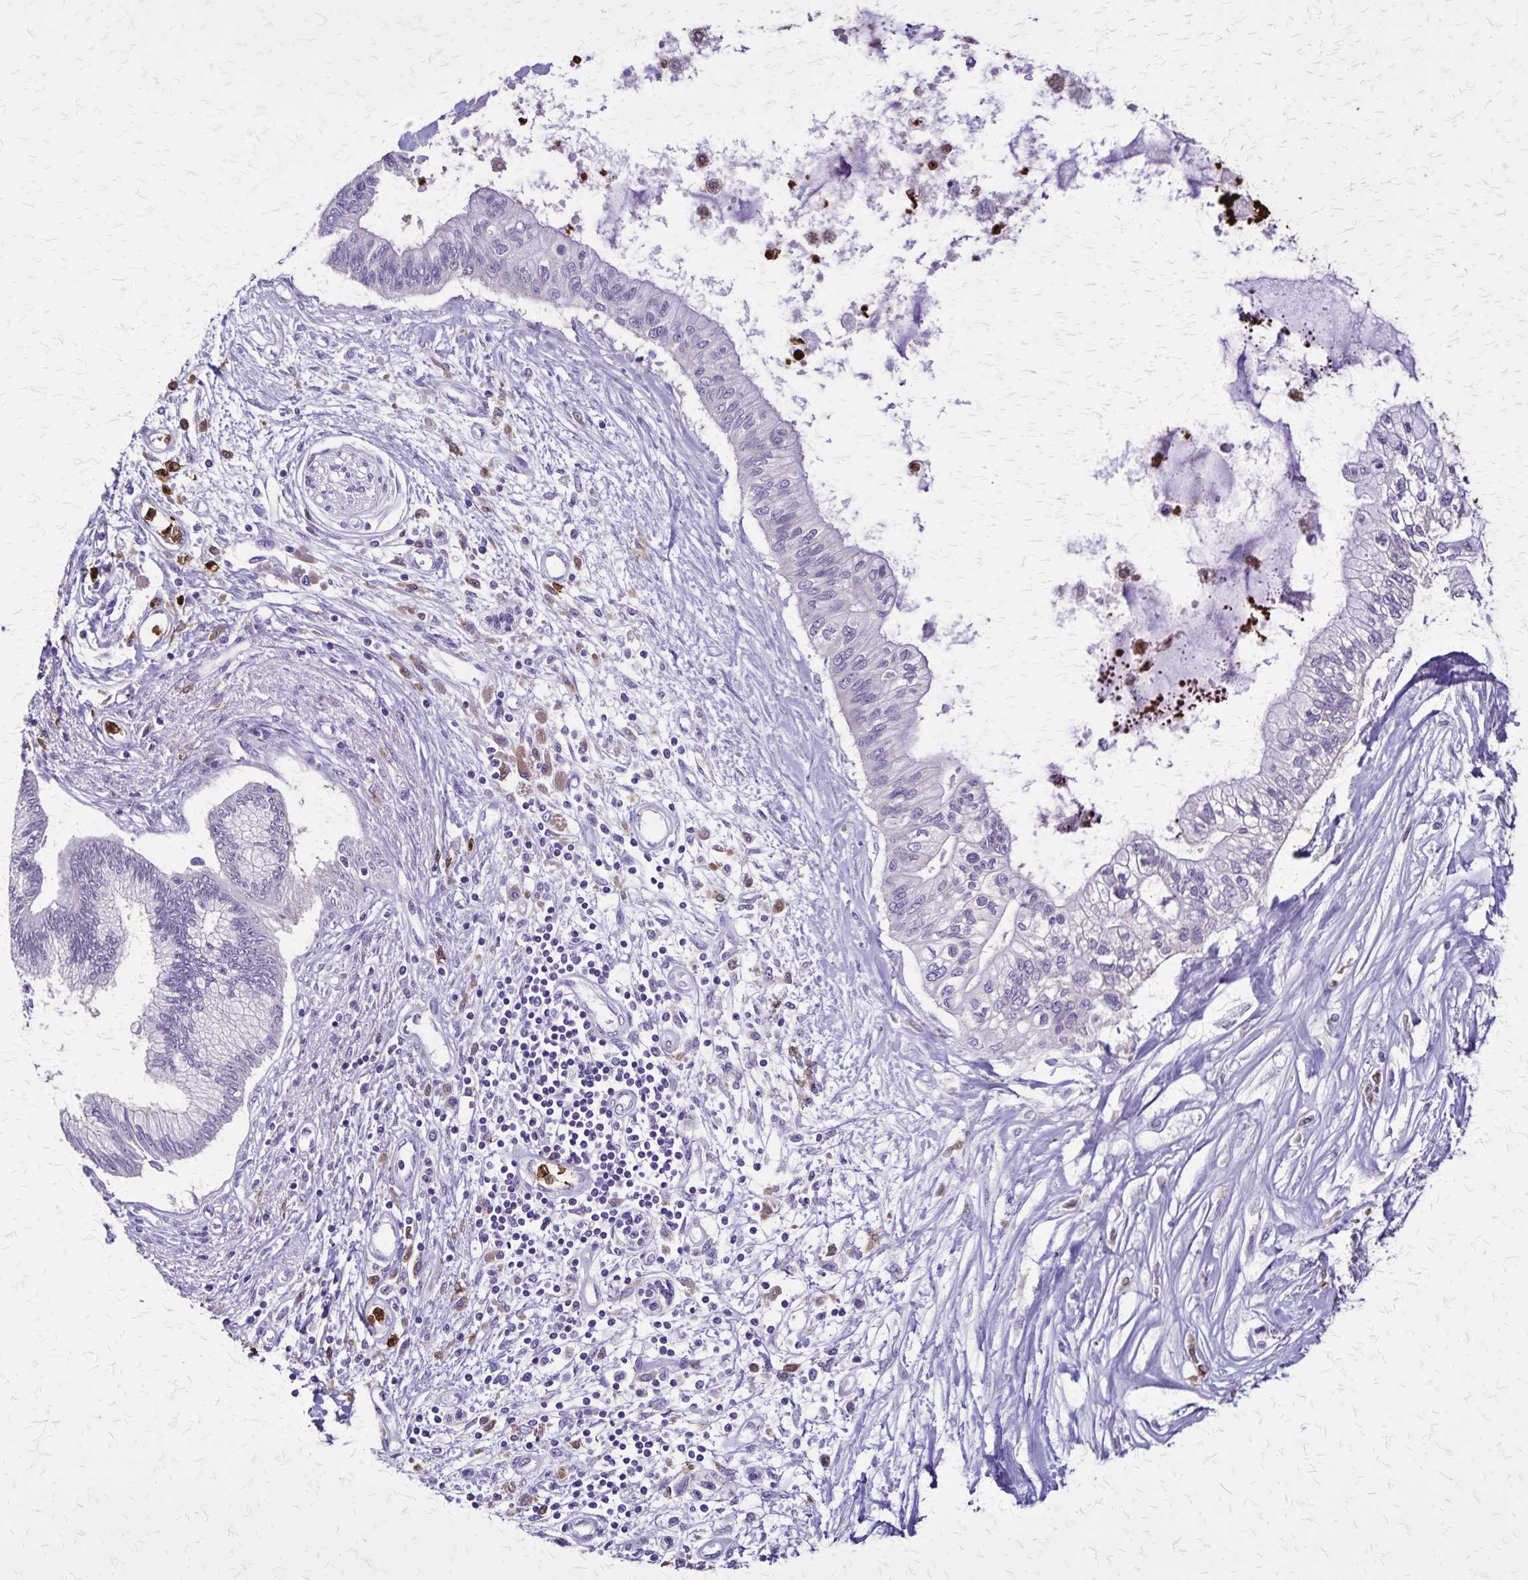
{"staining": {"intensity": "negative", "quantity": "none", "location": "none"}, "tissue": "pancreatic cancer", "cell_type": "Tumor cells", "image_type": "cancer", "snomed": [{"axis": "morphology", "description": "Adenocarcinoma, NOS"}, {"axis": "topography", "description": "Pancreas"}], "caption": "The photomicrograph demonstrates no staining of tumor cells in adenocarcinoma (pancreatic).", "gene": "ULBP3", "patient": {"sex": "female", "age": 77}}